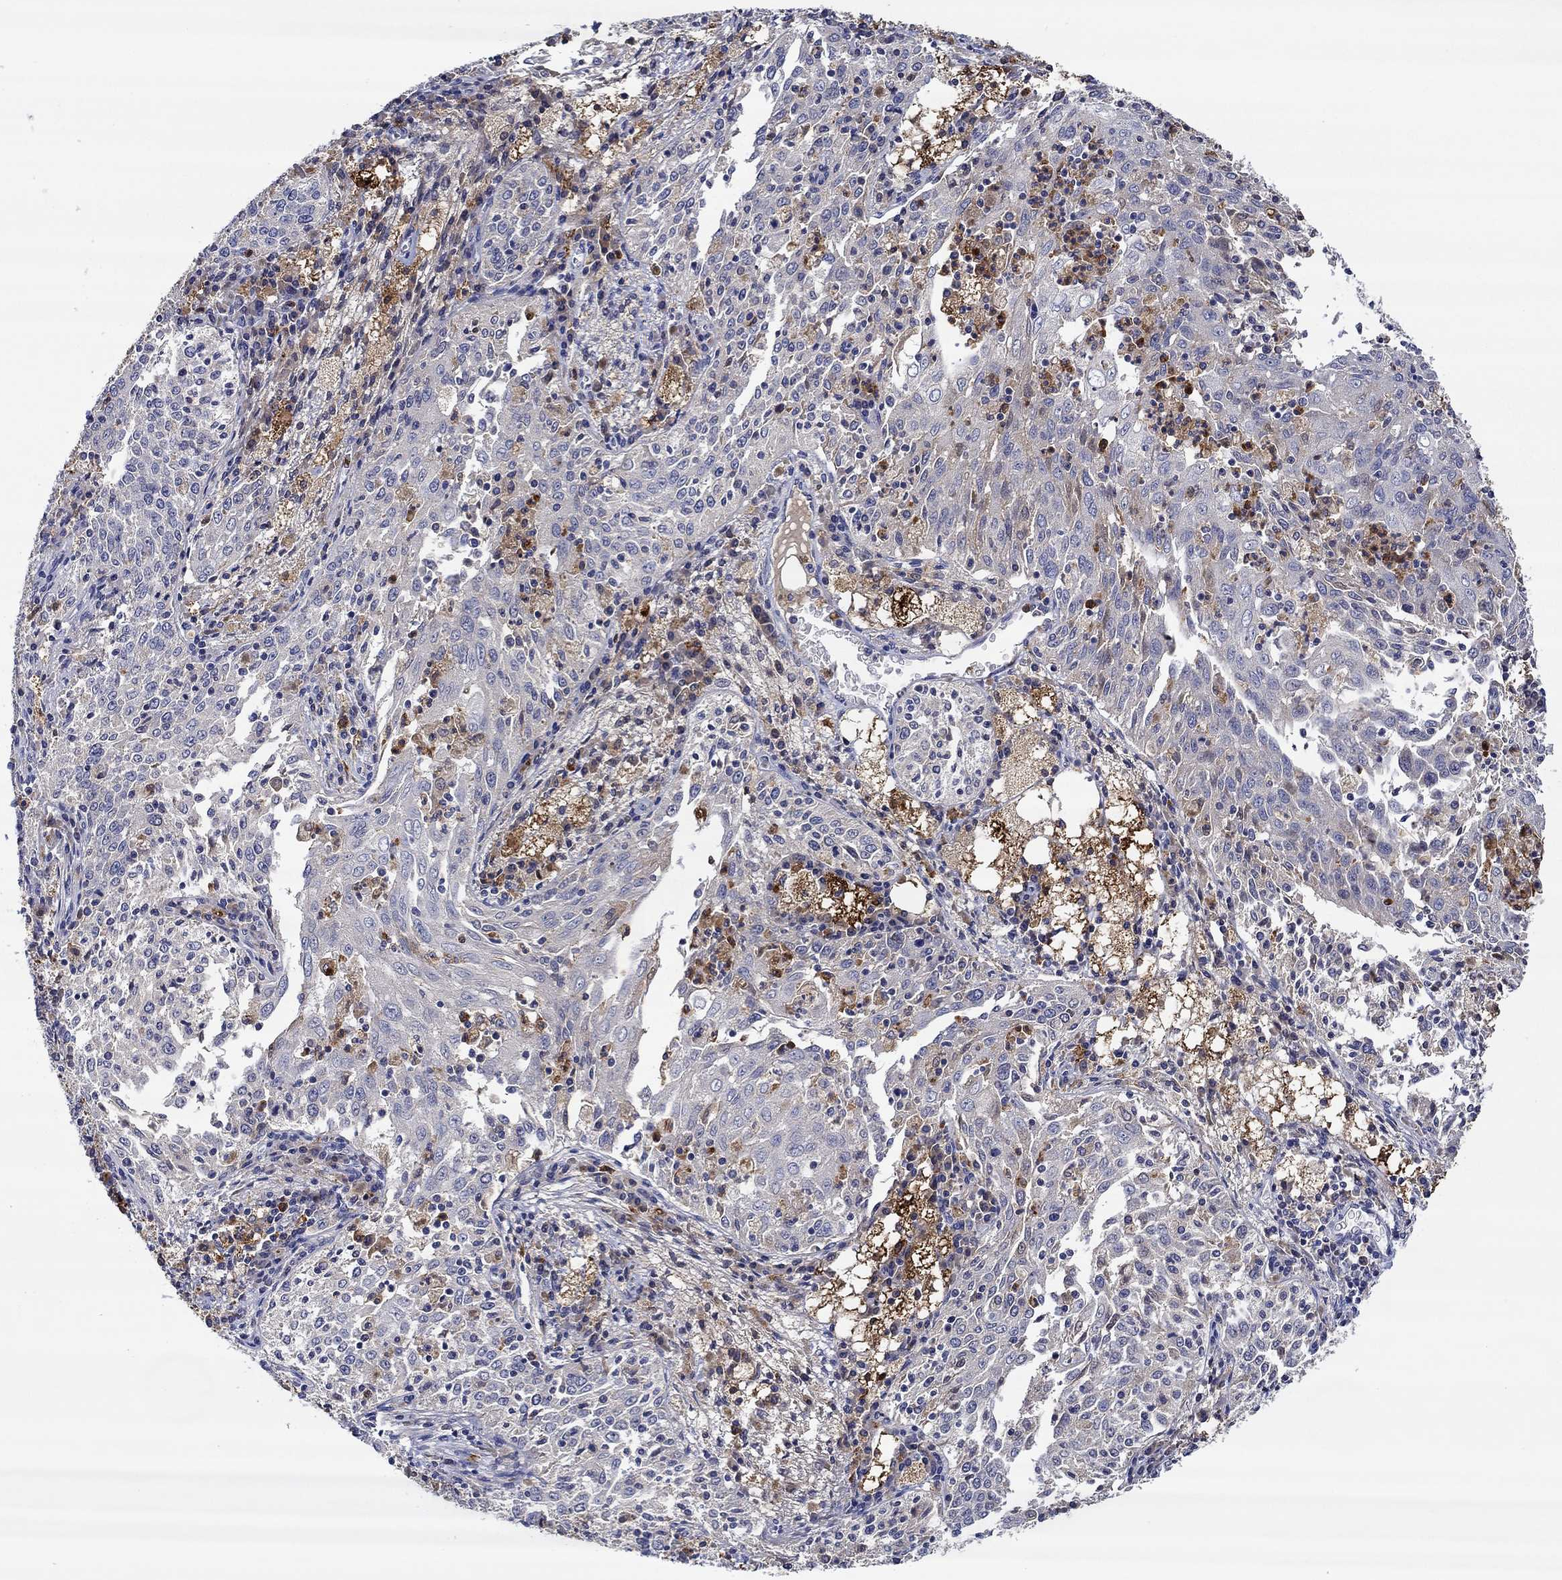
{"staining": {"intensity": "weak", "quantity": "<25%", "location": "cytoplasmic/membranous"}, "tissue": "cervical cancer", "cell_type": "Tumor cells", "image_type": "cancer", "snomed": [{"axis": "morphology", "description": "Squamous cell carcinoma, NOS"}, {"axis": "topography", "description": "Cervix"}], "caption": "DAB (3,3'-diaminobenzidine) immunohistochemical staining of human cervical cancer displays no significant expression in tumor cells. The staining is performed using DAB brown chromogen with nuclei counter-stained in using hematoxylin.", "gene": "CHIT1", "patient": {"sex": "female", "age": 41}}